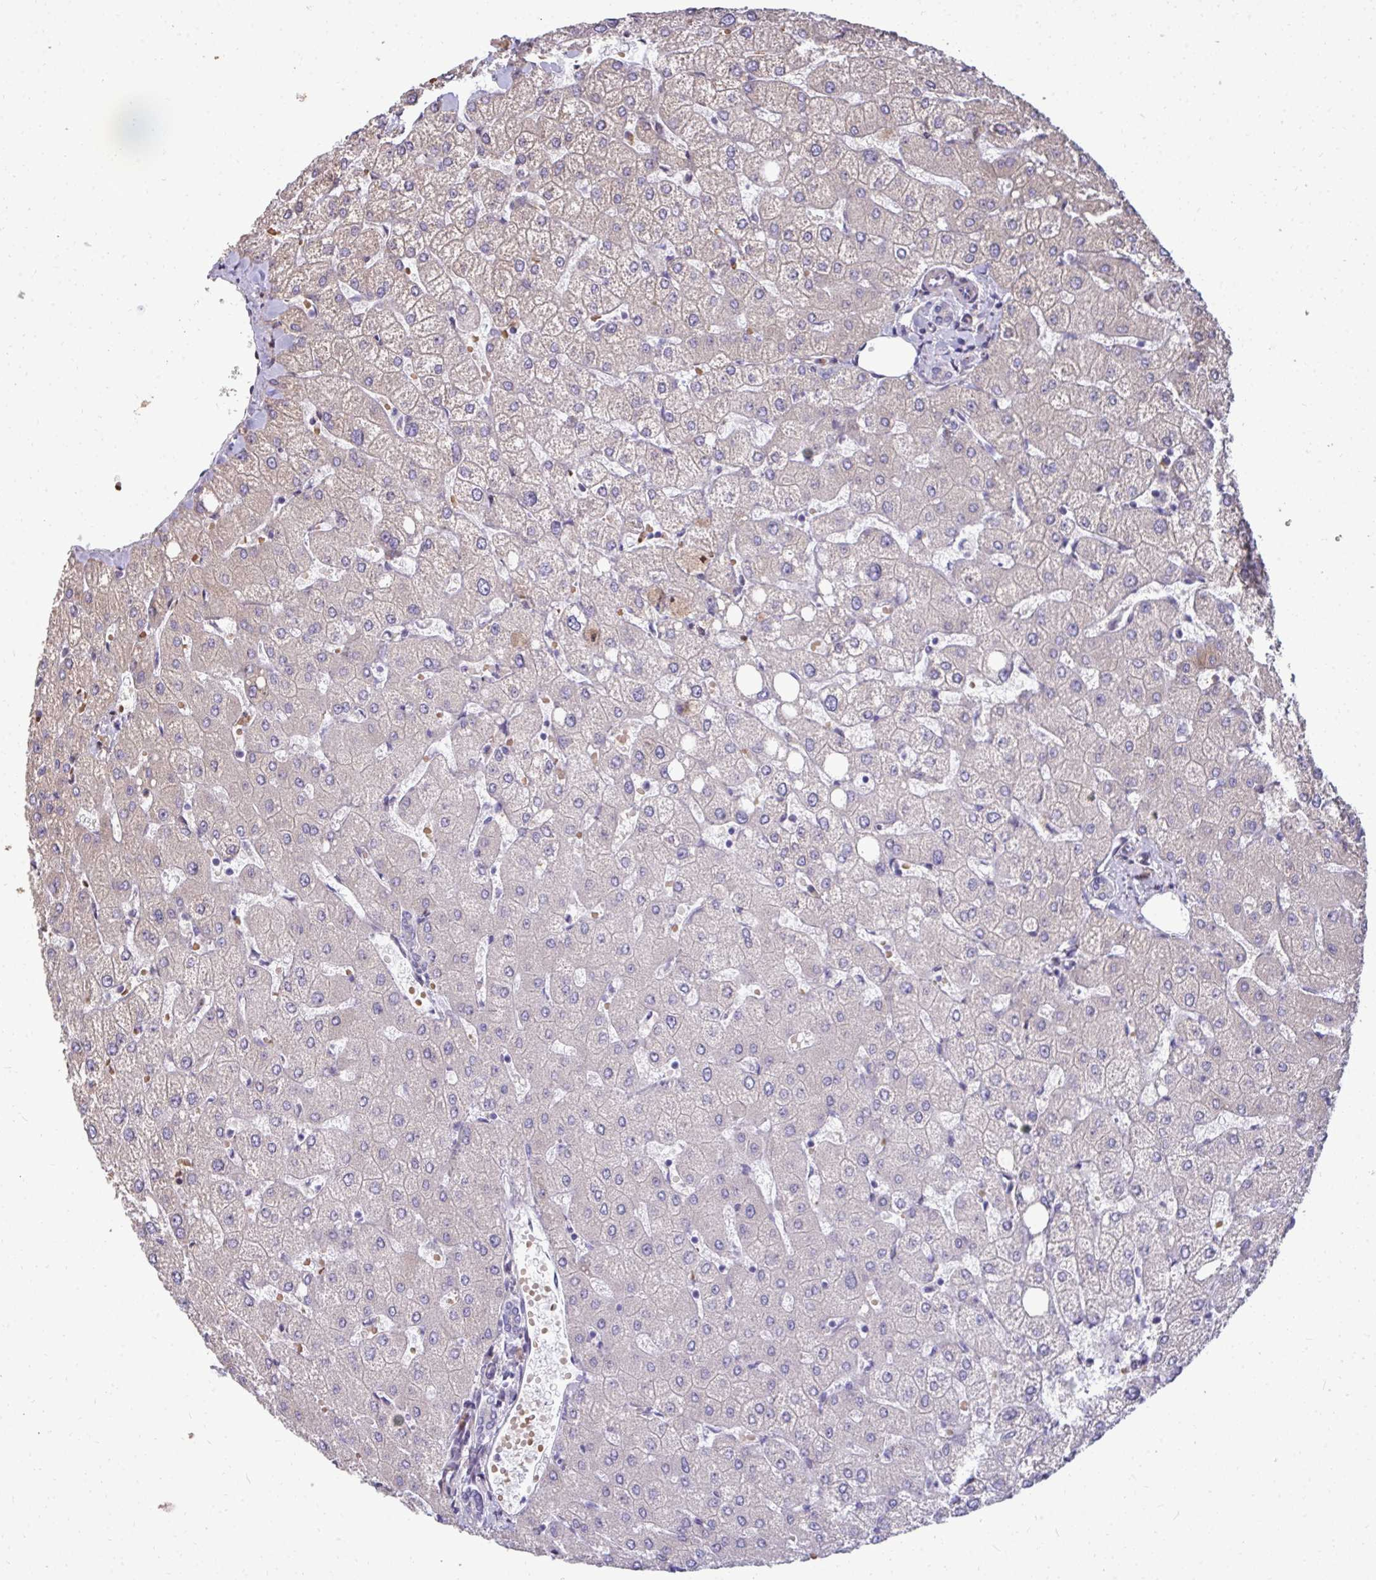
{"staining": {"intensity": "negative", "quantity": "none", "location": "none"}, "tissue": "liver", "cell_type": "Cholangiocytes", "image_type": "normal", "snomed": [{"axis": "morphology", "description": "Normal tissue, NOS"}, {"axis": "topography", "description": "Liver"}], "caption": "An immunohistochemistry (IHC) micrograph of benign liver is shown. There is no staining in cholangiocytes of liver. (Immunohistochemistry, brightfield microscopy, high magnification).", "gene": "FIBCD1", "patient": {"sex": "female", "age": 54}}